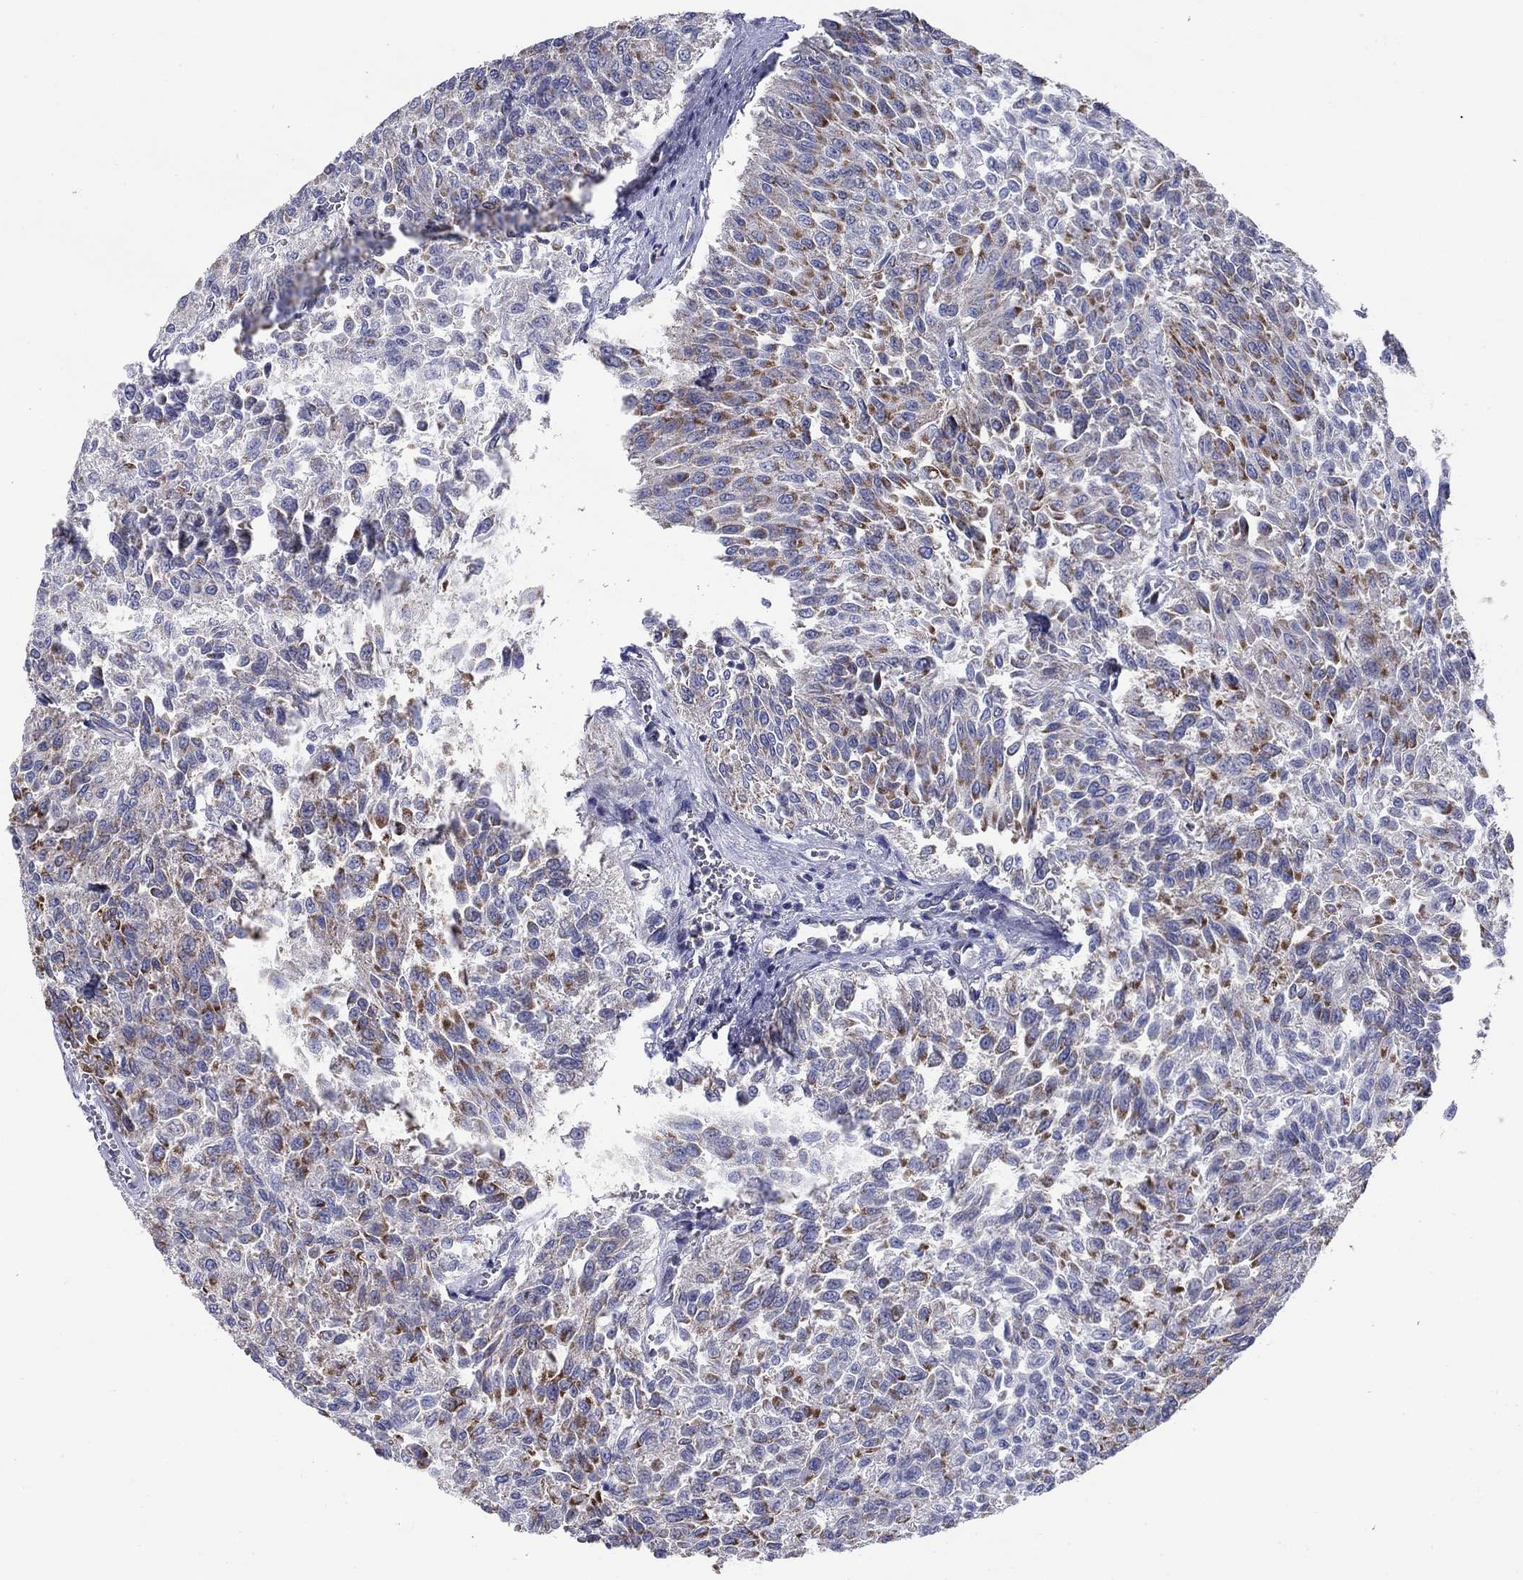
{"staining": {"intensity": "moderate", "quantity": "25%-75%", "location": "cytoplasmic/membranous"}, "tissue": "urothelial cancer", "cell_type": "Tumor cells", "image_type": "cancer", "snomed": [{"axis": "morphology", "description": "Urothelial carcinoma, Low grade"}, {"axis": "topography", "description": "Urinary bladder"}], "caption": "Tumor cells reveal medium levels of moderate cytoplasmic/membranous staining in about 25%-75% of cells in human urothelial cancer. (DAB (3,3'-diaminobenzidine) = brown stain, brightfield microscopy at high magnification).", "gene": "NDUFA4L2", "patient": {"sex": "male", "age": 78}}